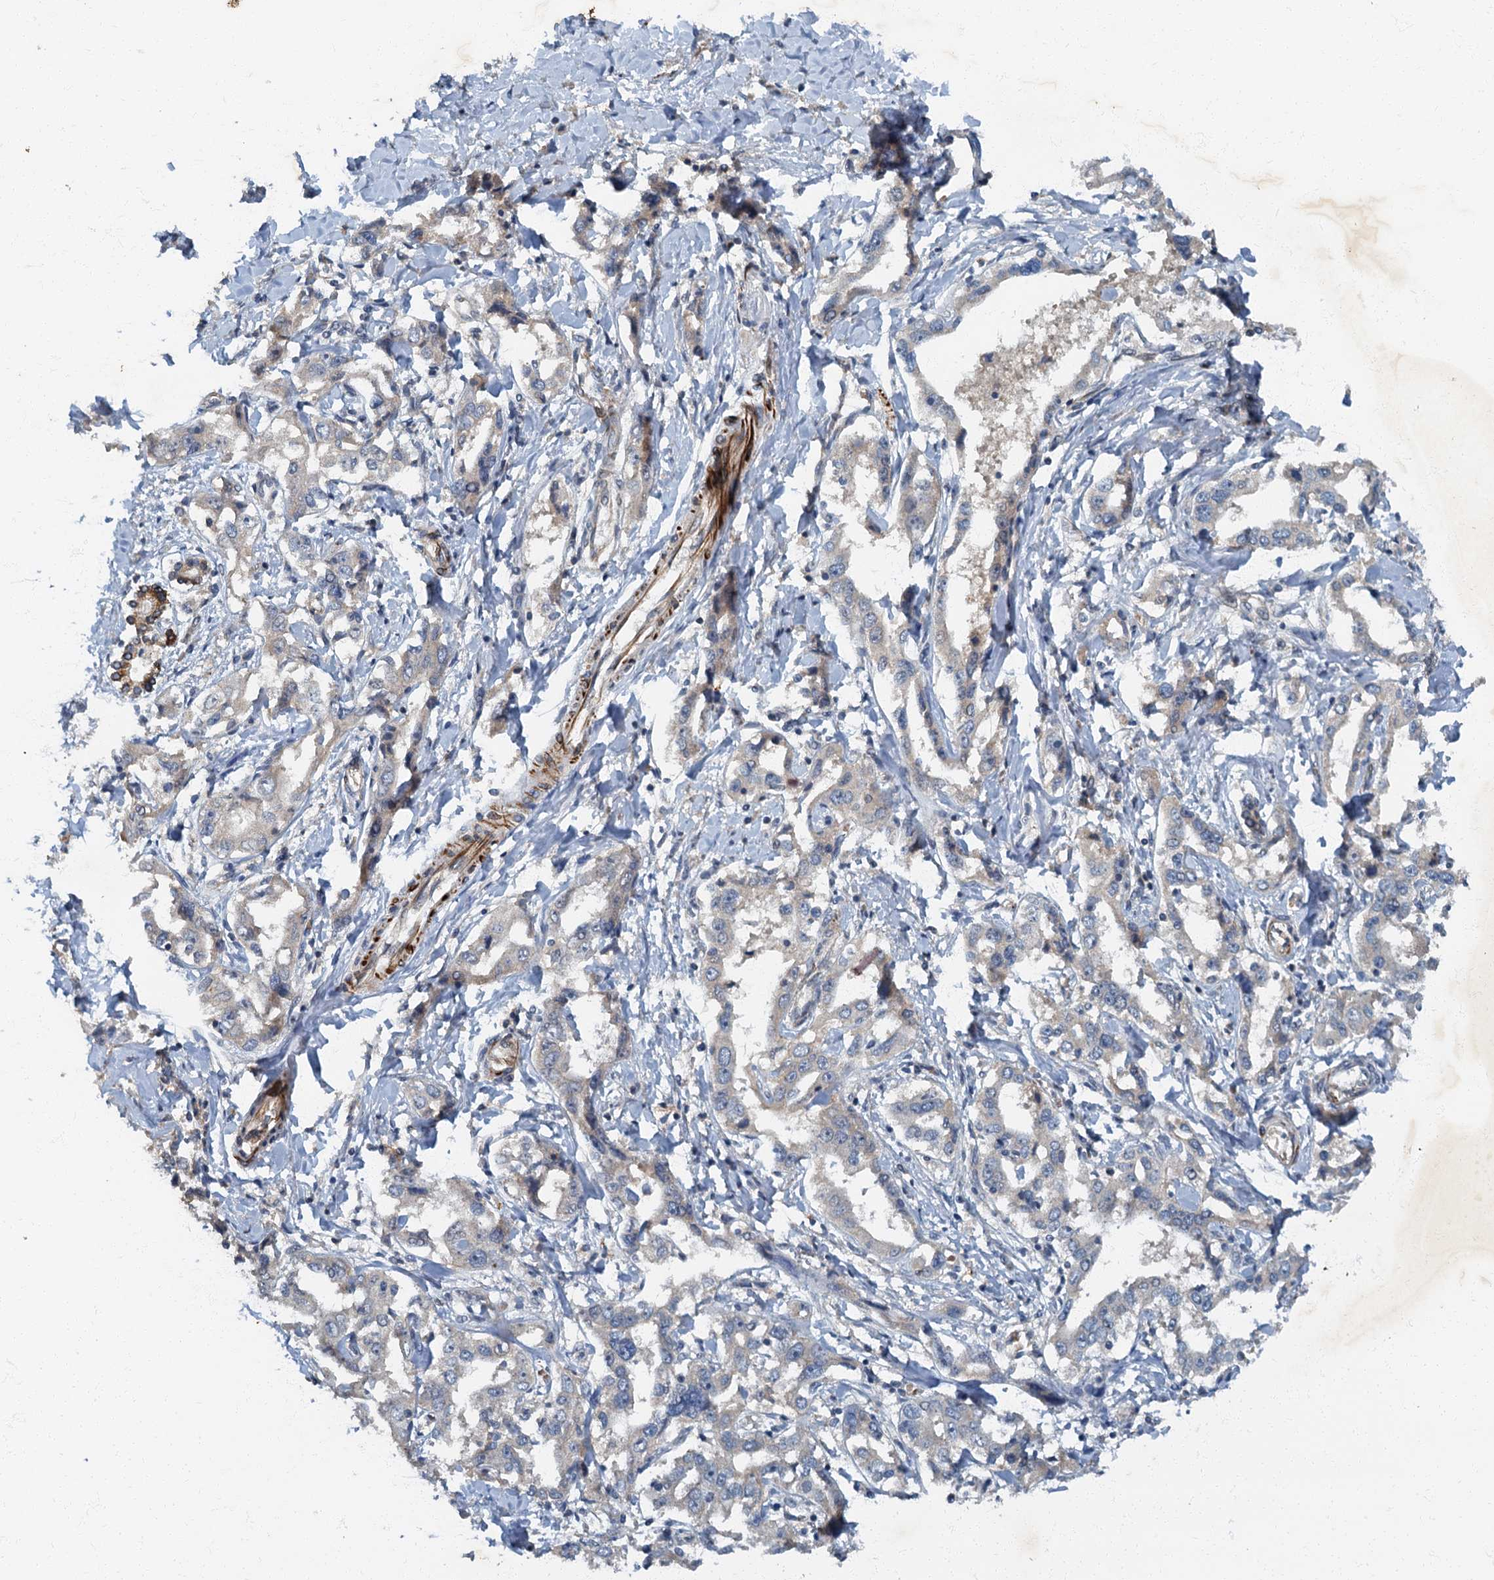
{"staining": {"intensity": "negative", "quantity": "none", "location": "none"}, "tissue": "liver cancer", "cell_type": "Tumor cells", "image_type": "cancer", "snomed": [{"axis": "morphology", "description": "Cholangiocarcinoma"}, {"axis": "topography", "description": "Liver"}], "caption": "This photomicrograph is of liver cholangiocarcinoma stained with IHC to label a protein in brown with the nuclei are counter-stained blue. There is no staining in tumor cells.", "gene": "ARL11", "patient": {"sex": "male", "age": 59}}